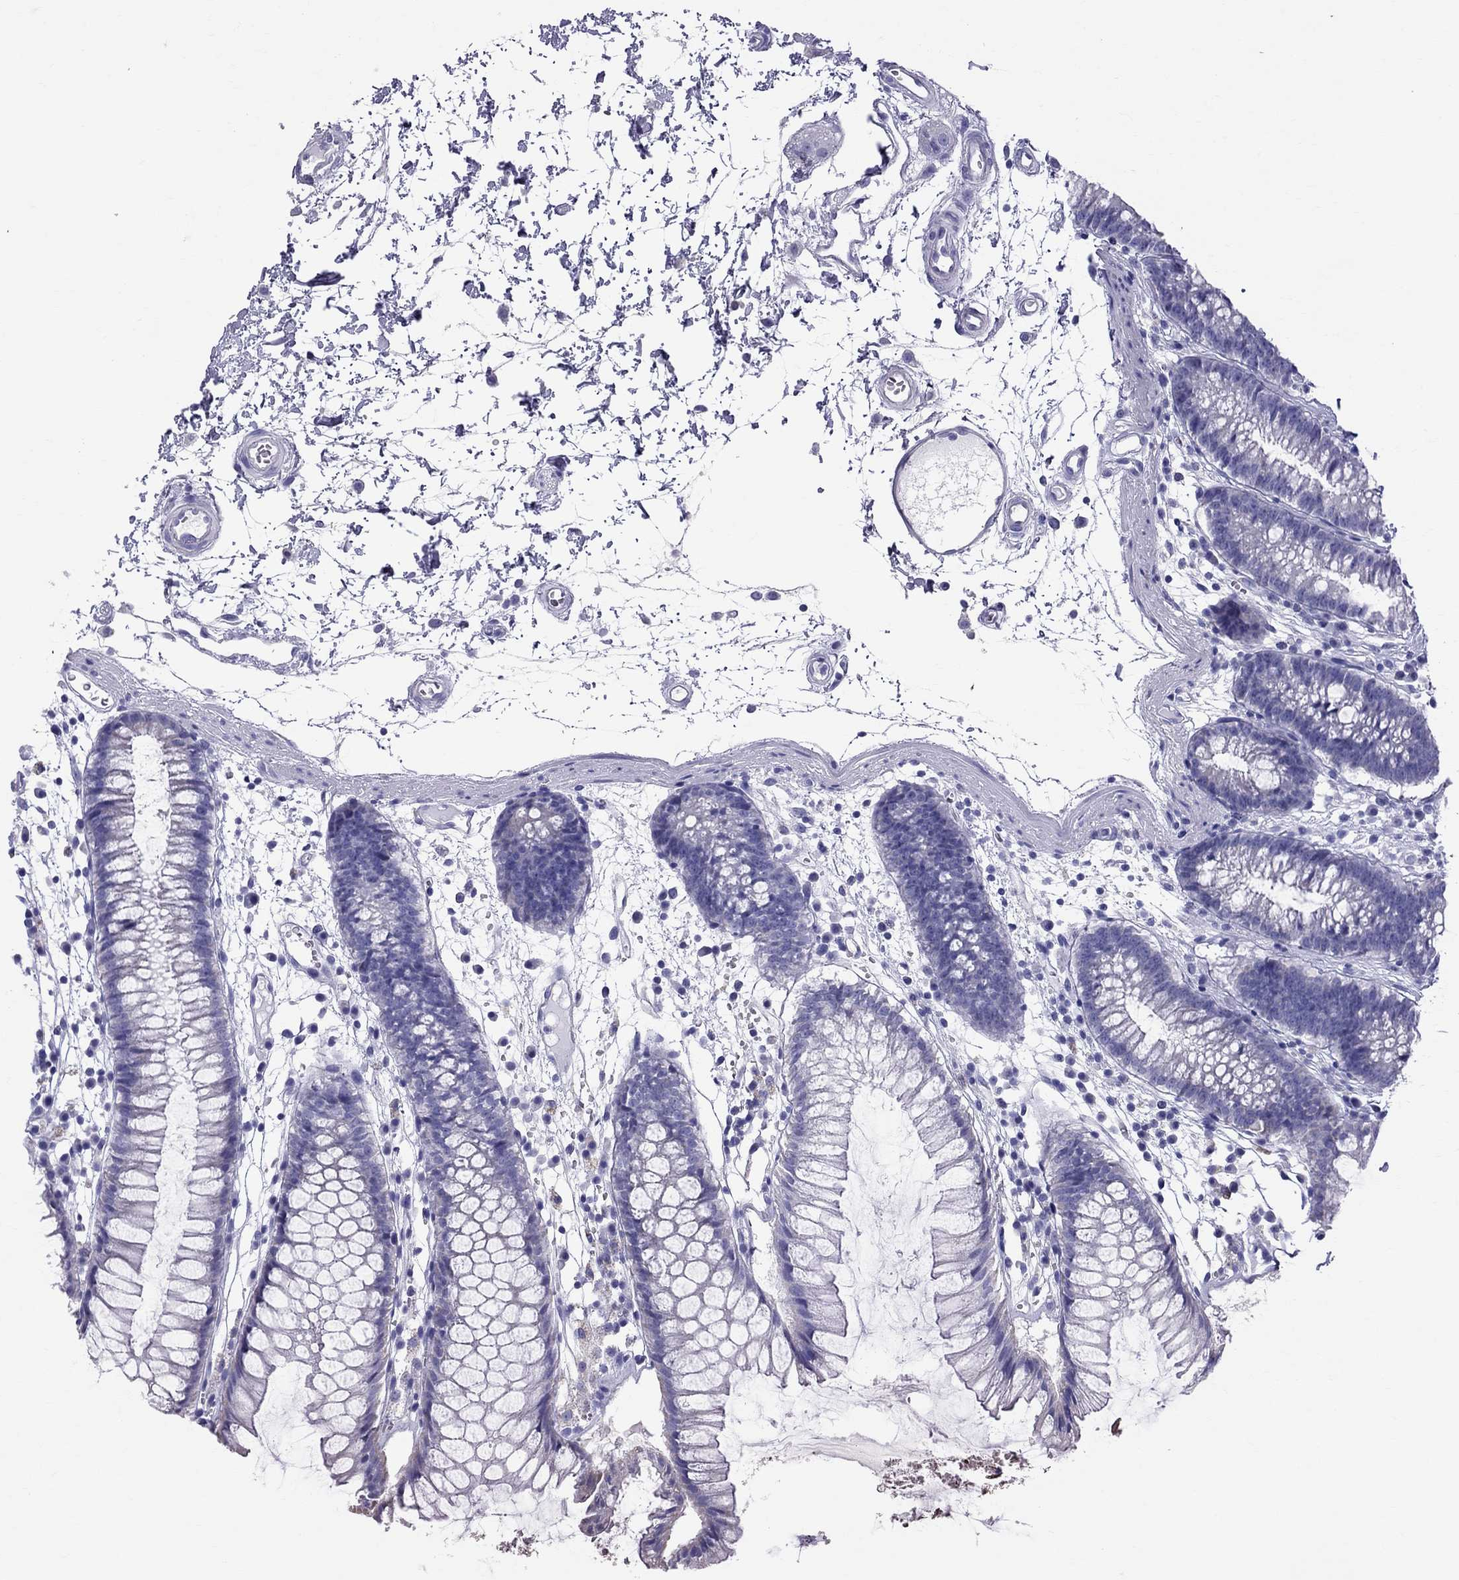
{"staining": {"intensity": "negative", "quantity": "none", "location": "none"}, "tissue": "colon", "cell_type": "Endothelial cells", "image_type": "normal", "snomed": [{"axis": "morphology", "description": "Normal tissue, NOS"}, {"axis": "morphology", "description": "Adenocarcinoma, NOS"}, {"axis": "topography", "description": "Colon"}], "caption": "This image is of normal colon stained with immunohistochemistry (IHC) to label a protein in brown with the nuclei are counter-stained blue. There is no staining in endothelial cells. (DAB (3,3'-diaminobenzidine) immunohistochemistry (IHC), high magnification).", "gene": "TTLL13", "patient": {"sex": "male", "age": 65}}